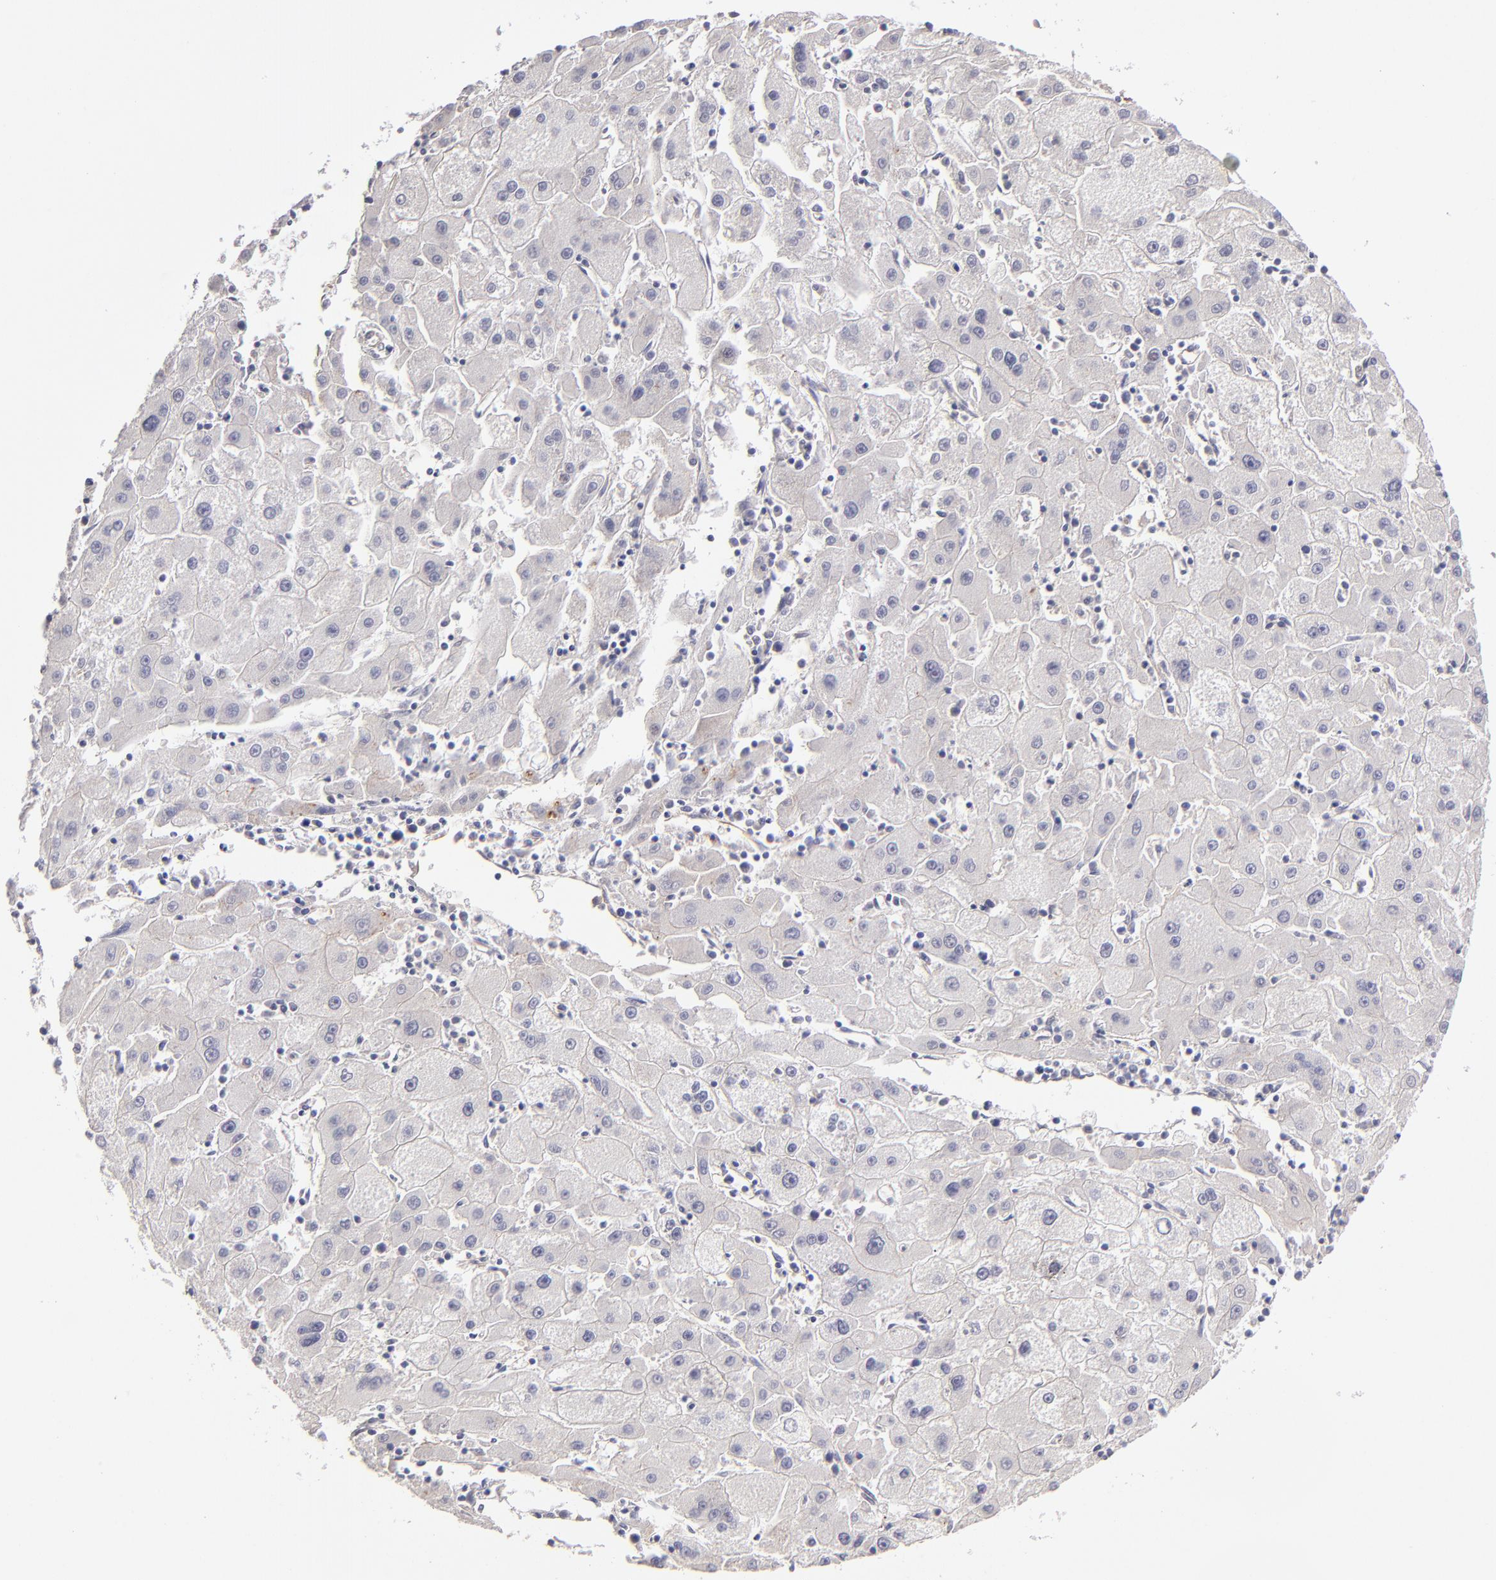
{"staining": {"intensity": "negative", "quantity": "none", "location": "none"}, "tissue": "liver cancer", "cell_type": "Tumor cells", "image_type": "cancer", "snomed": [{"axis": "morphology", "description": "Carcinoma, Hepatocellular, NOS"}, {"axis": "topography", "description": "Liver"}], "caption": "Immunohistochemistry (IHC) micrograph of neoplastic tissue: liver hepatocellular carcinoma stained with DAB (3,3'-diaminobenzidine) reveals no significant protein positivity in tumor cells.", "gene": "ABCC1", "patient": {"sex": "male", "age": 72}}